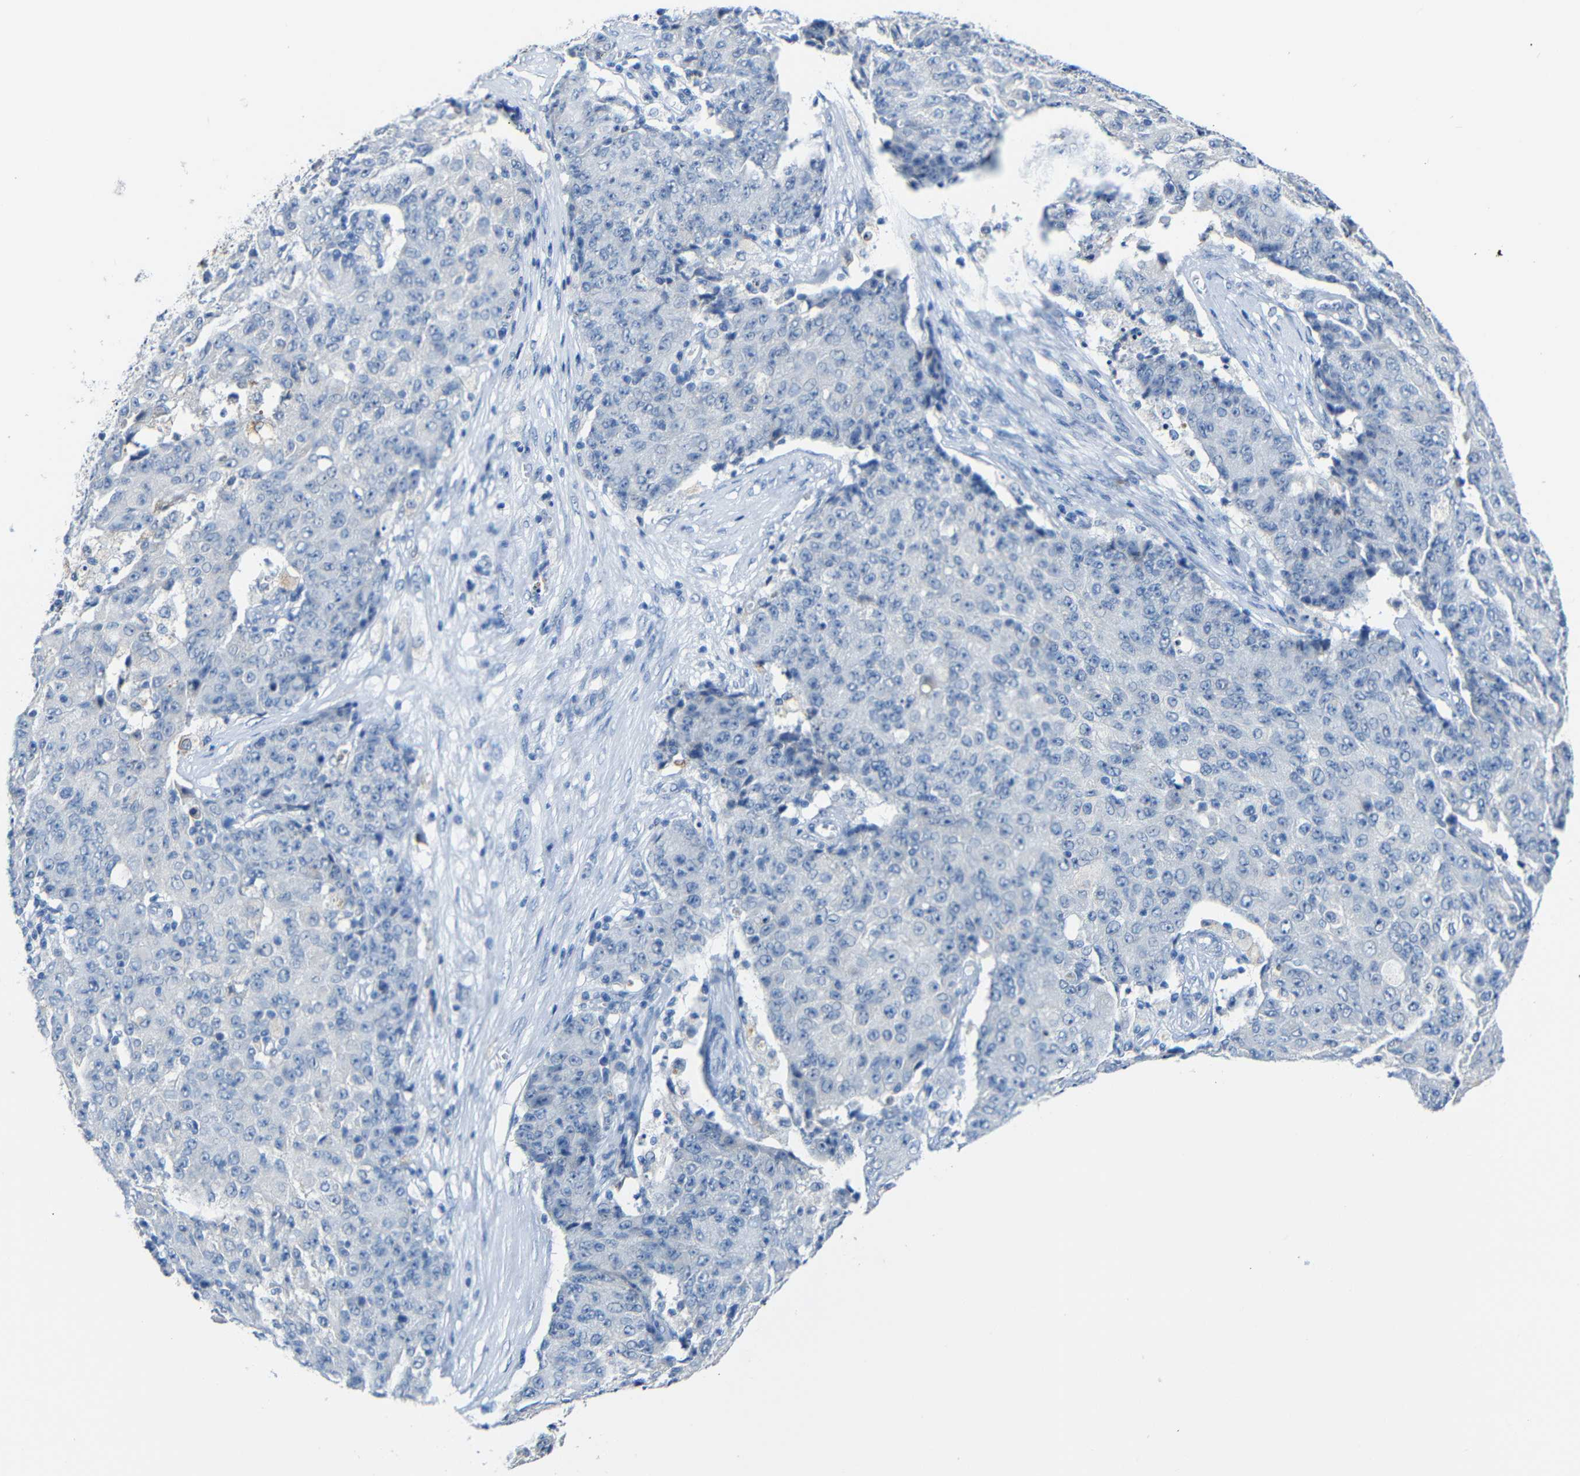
{"staining": {"intensity": "negative", "quantity": "none", "location": "none"}, "tissue": "ovarian cancer", "cell_type": "Tumor cells", "image_type": "cancer", "snomed": [{"axis": "morphology", "description": "Carcinoma, endometroid"}, {"axis": "topography", "description": "Ovary"}], "caption": "DAB immunohistochemical staining of ovarian cancer (endometroid carcinoma) demonstrates no significant staining in tumor cells.", "gene": "C15orf48", "patient": {"sex": "female", "age": 42}}